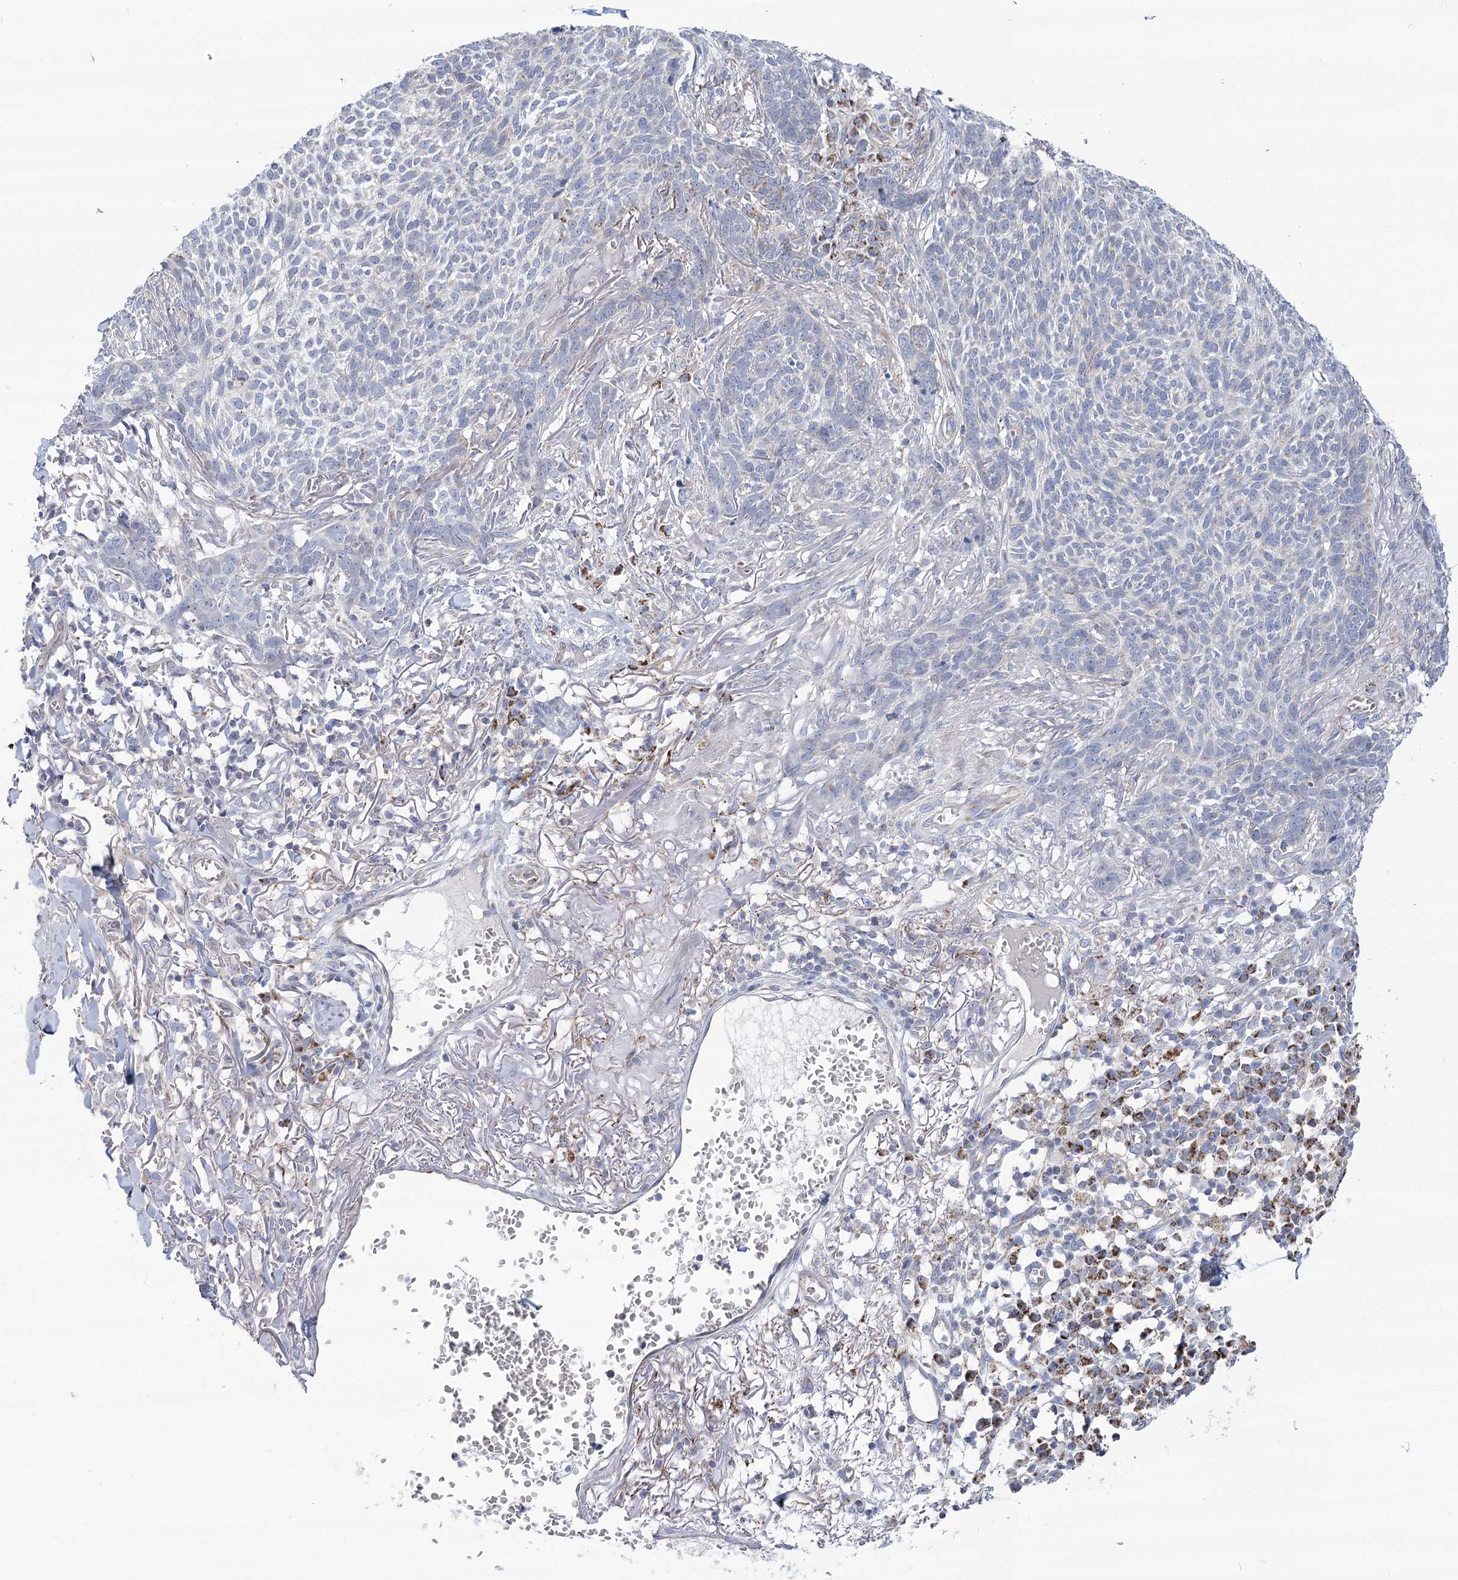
{"staining": {"intensity": "negative", "quantity": "none", "location": "none"}, "tissue": "skin cancer", "cell_type": "Tumor cells", "image_type": "cancer", "snomed": [{"axis": "morphology", "description": "Basal cell carcinoma"}, {"axis": "topography", "description": "Skin"}], "caption": "Basal cell carcinoma (skin) was stained to show a protein in brown. There is no significant staining in tumor cells.", "gene": "SNX7", "patient": {"sex": "male", "age": 85}}